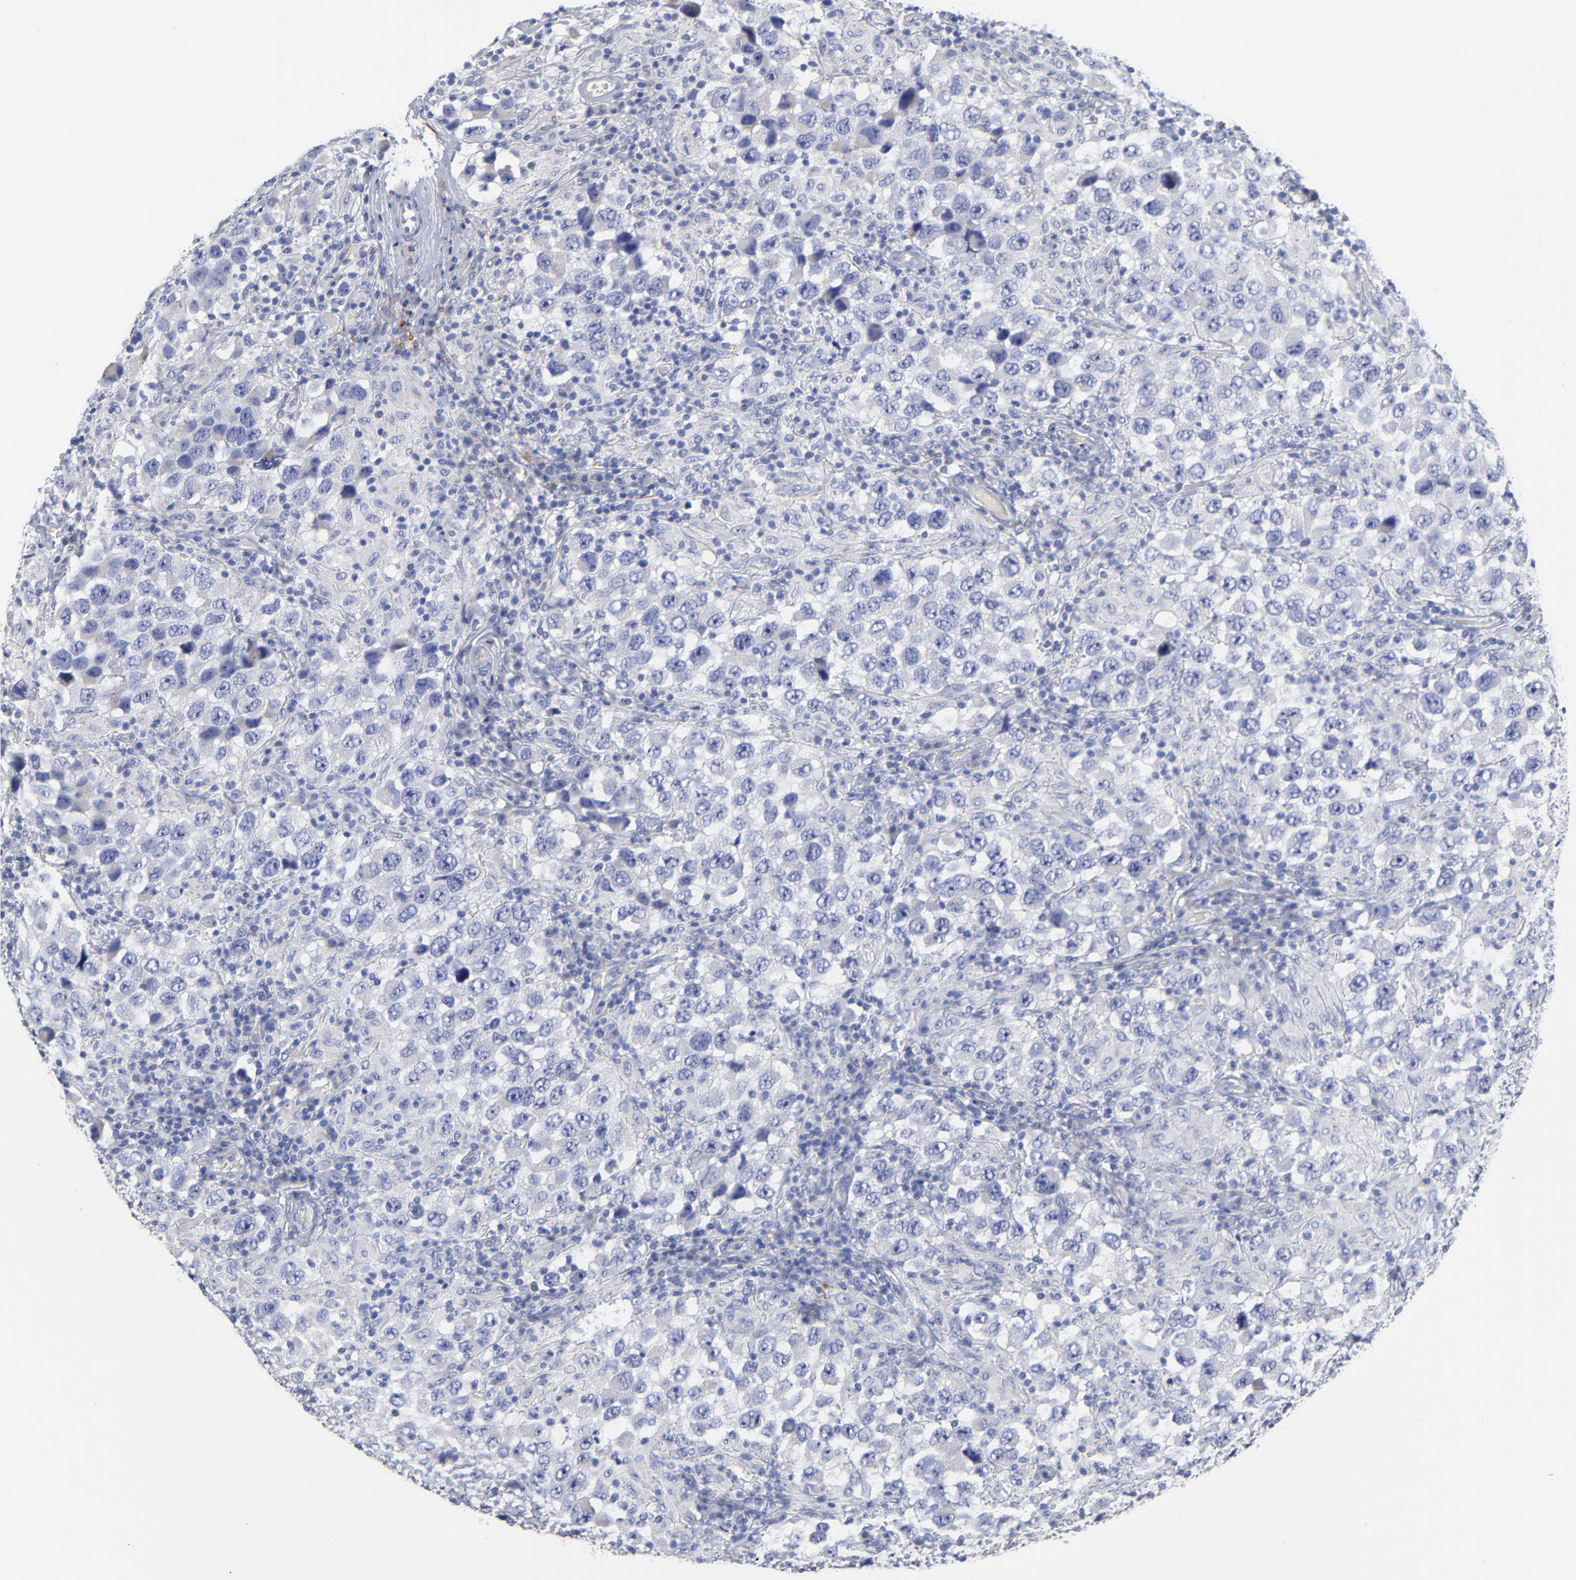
{"staining": {"intensity": "negative", "quantity": "none", "location": "none"}, "tissue": "testis cancer", "cell_type": "Tumor cells", "image_type": "cancer", "snomed": [{"axis": "morphology", "description": "Carcinoma, Embryonal, NOS"}, {"axis": "topography", "description": "Testis"}], "caption": "Tumor cells show no significant expression in testis cancer. Nuclei are stained in blue.", "gene": "PTP4A1", "patient": {"sex": "male", "age": 21}}